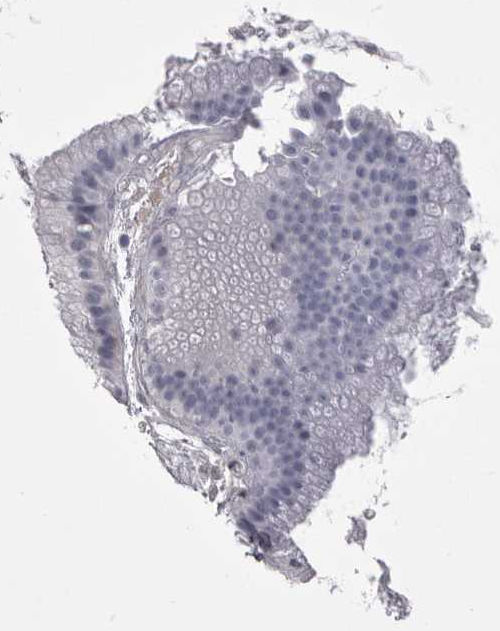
{"staining": {"intensity": "negative", "quantity": "none", "location": "none"}, "tissue": "gallbladder", "cell_type": "Glandular cells", "image_type": "normal", "snomed": [{"axis": "morphology", "description": "Normal tissue, NOS"}, {"axis": "topography", "description": "Gallbladder"}], "caption": "A high-resolution image shows immunohistochemistry (IHC) staining of normal gallbladder, which demonstrates no significant expression in glandular cells. The staining was performed using DAB to visualize the protein expression in brown, while the nuclei were stained in blue with hematoxylin (Magnification: 20x).", "gene": "ANK2", "patient": {"sex": "female", "age": 26}}